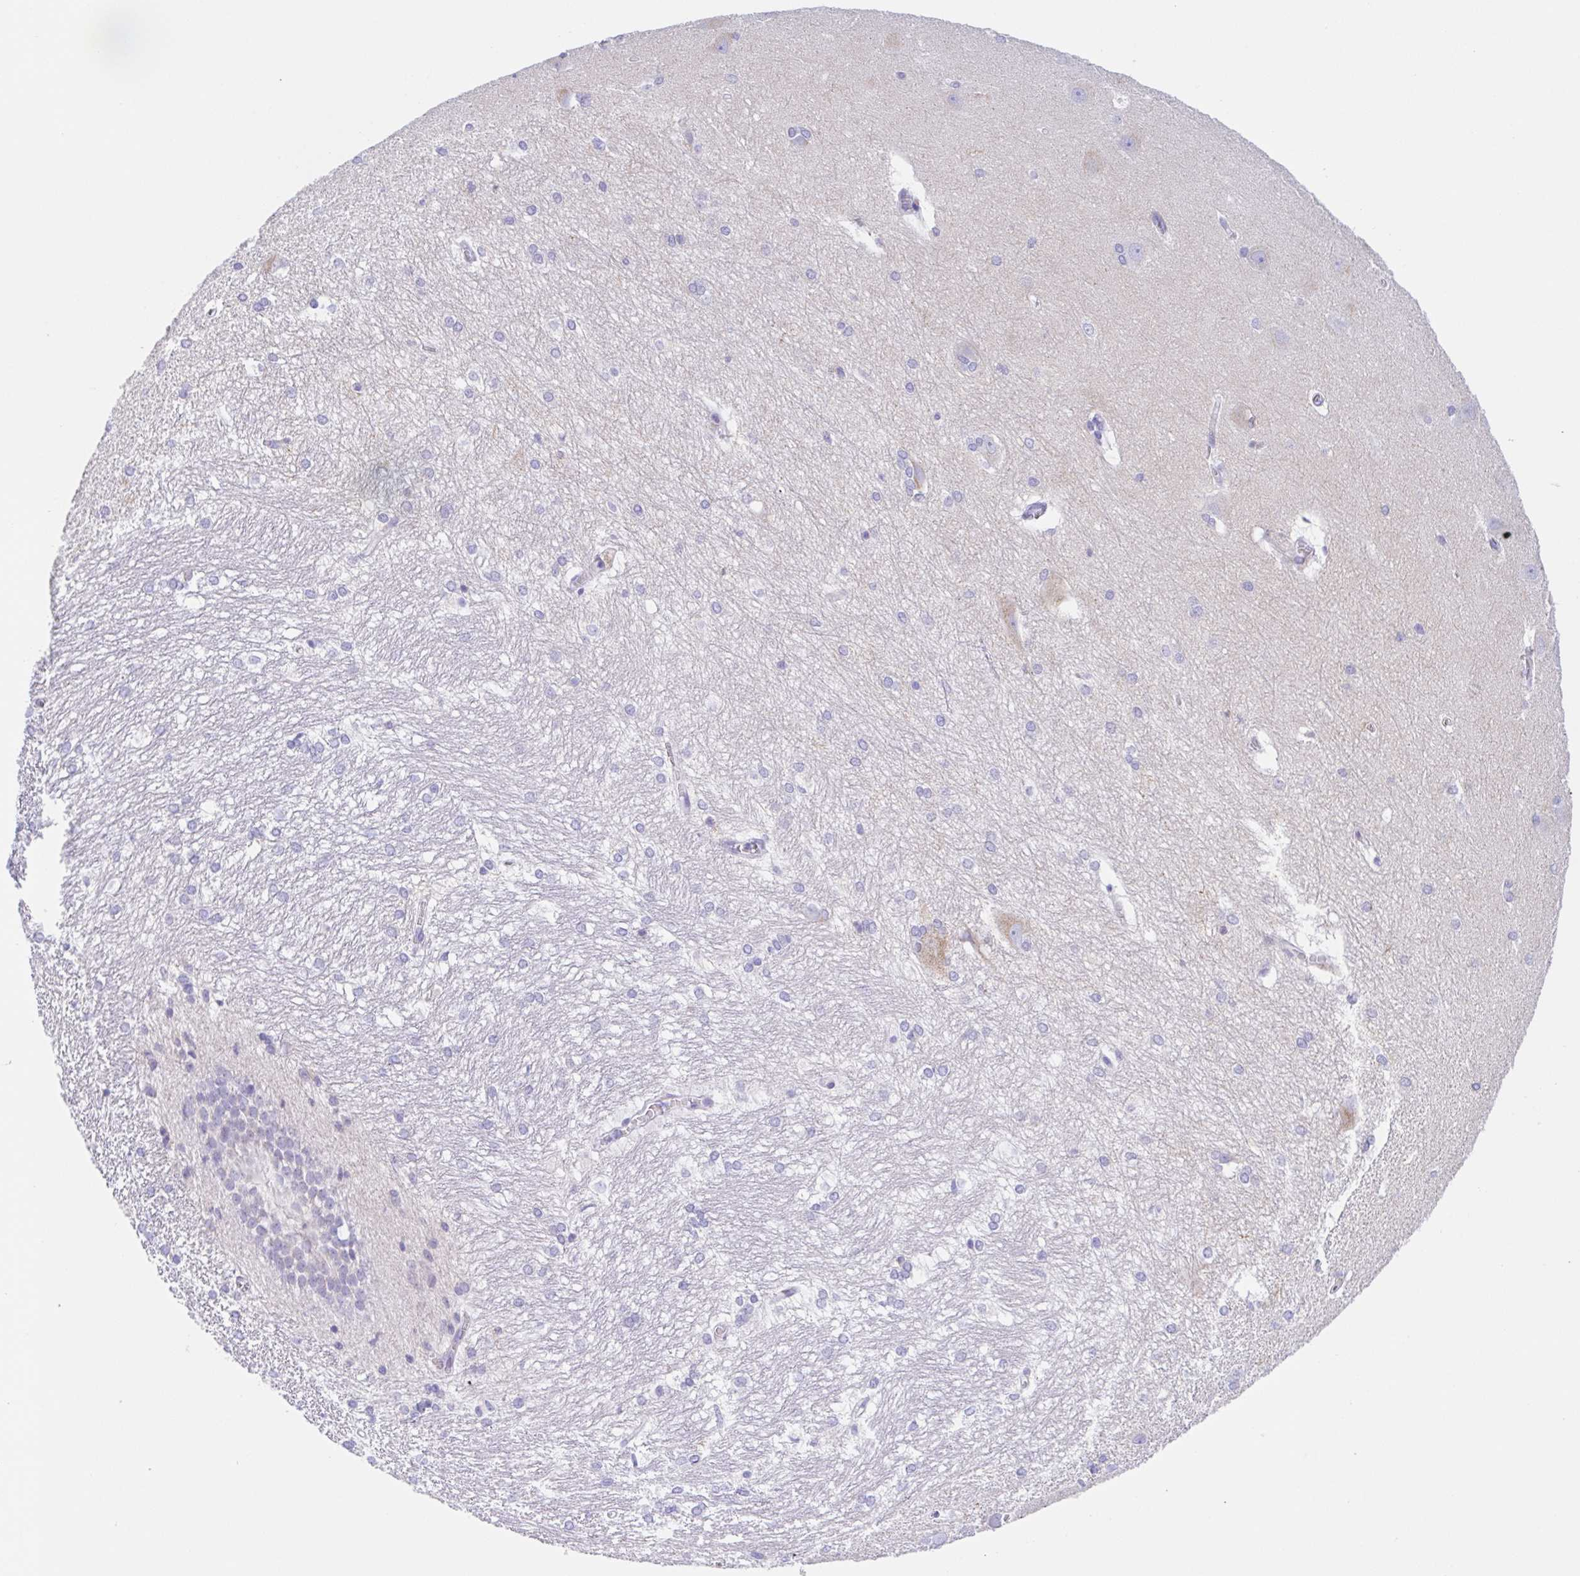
{"staining": {"intensity": "negative", "quantity": "none", "location": "none"}, "tissue": "hippocampus", "cell_type": "Glial cells", "image_type": "normal", "snomed": [{"axis": "morphology", "description": "Normal tissue, NOS"}, {"axis": "topography", "description": "Cerebral cortex"}, {"axis": "topography", "description": "Hippocampus"}], "caption": "Glial cells are negative for protein expression in unremarkable human hippocampus. (DAB (3,3'-diaminobenzidine) immunohistochemistry (IHC), high magnification).", "gene": "SCG3", "patient": {"sex": "female", "age": 19}}